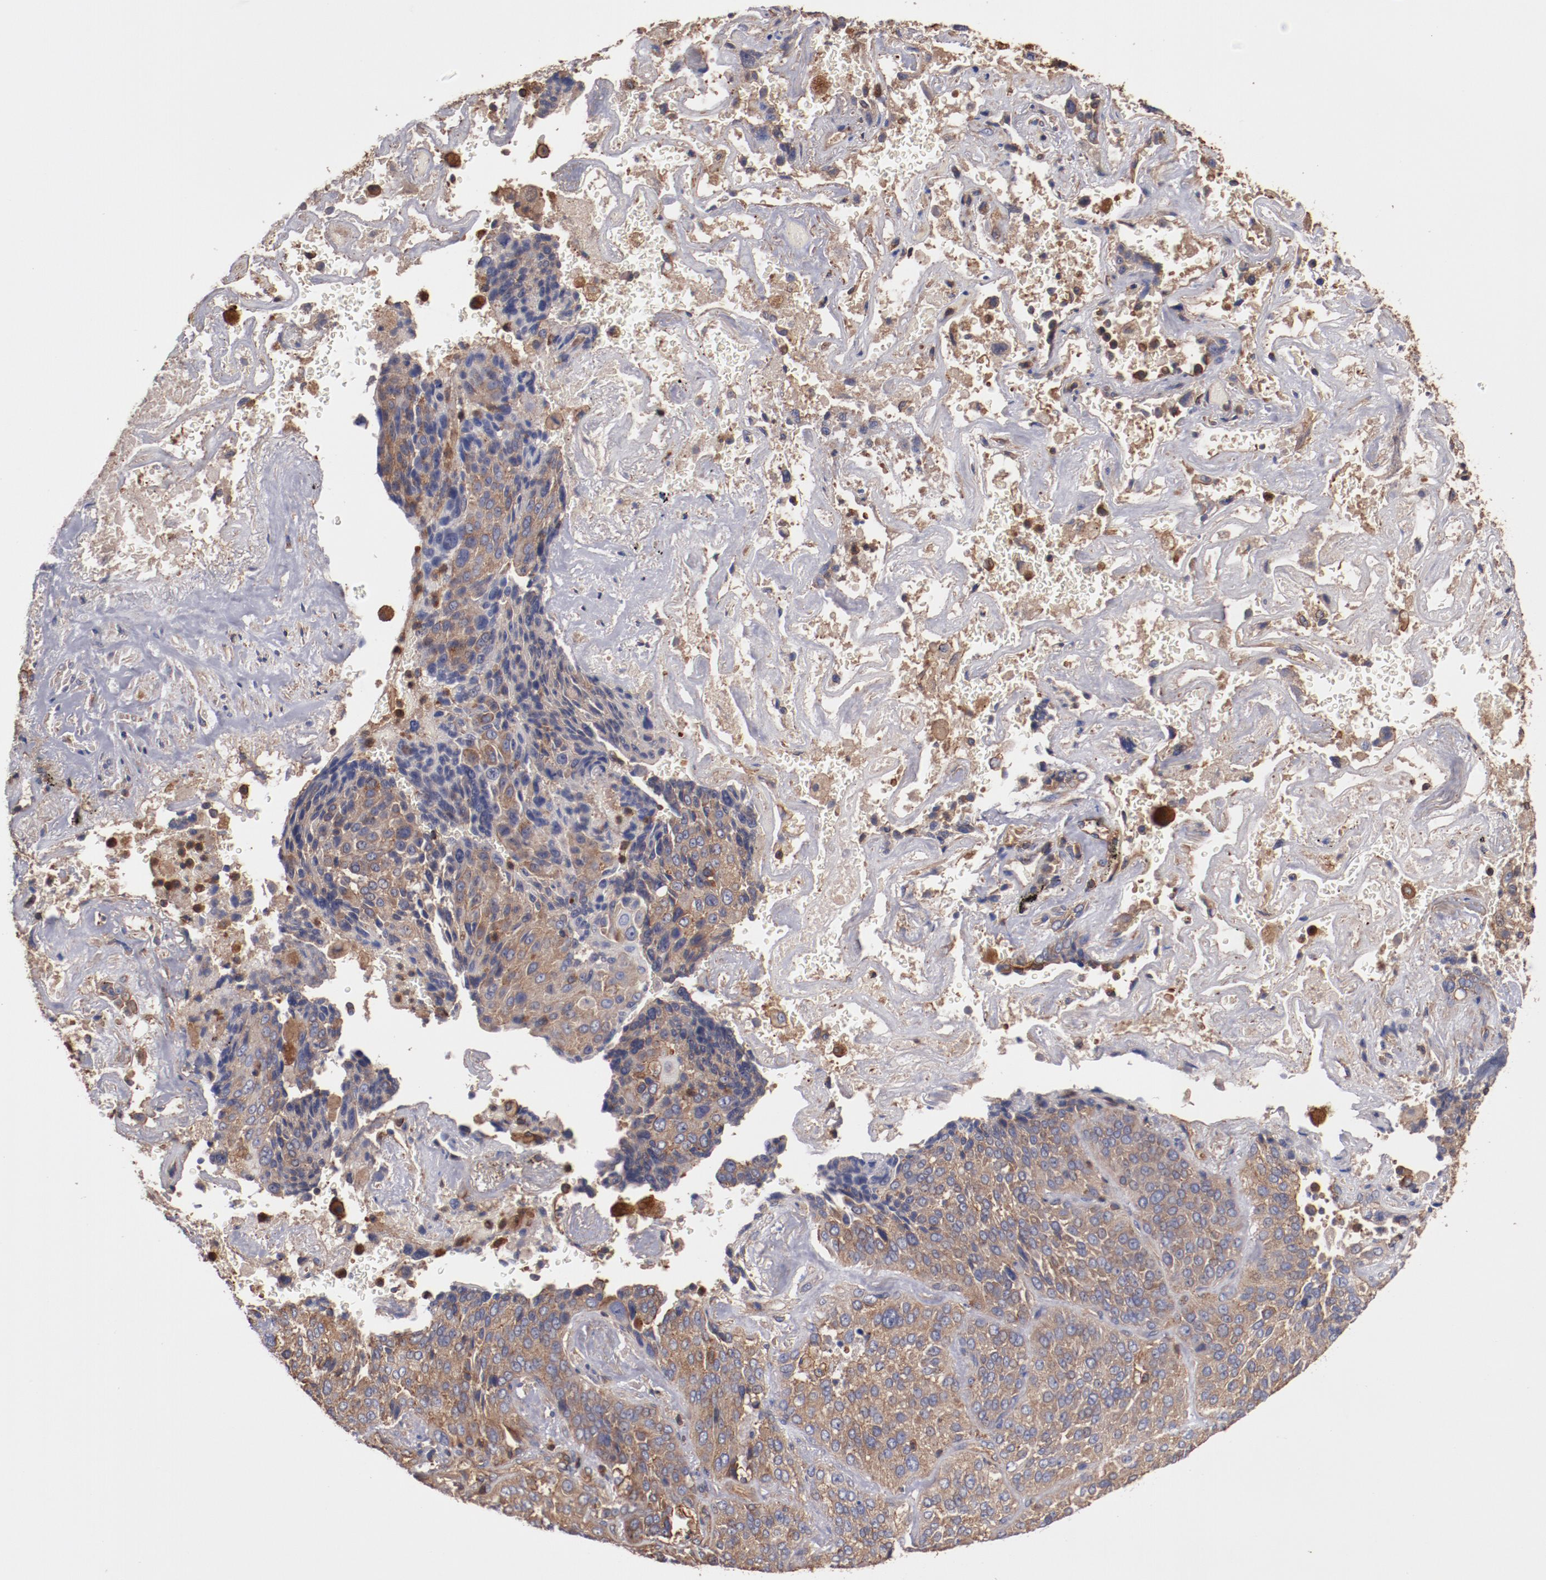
{"staining": {"intensity": "weak", "quantity": "25%-75%", "location": "cytoplasmic/membranous"}, "tissue": "lung cancer", "cell_type": "Tumor cells", "image_type": "cancer", "snomed": [{"axis": "morphology", "description": "Squamous cell carcinoma, NOS"}, {"axis": "topography", "description": "Lung"}], "caption": "This photomicrograph shows immunohistochemistry (IHC) staining of lung cancer (squamous cell carcinoma), with low weak cytoplasmic/membranous staining in about 25%-75% of tumor cells.", "gene": "TMOD3", "patient": {"sex": "male", "age": 54}}